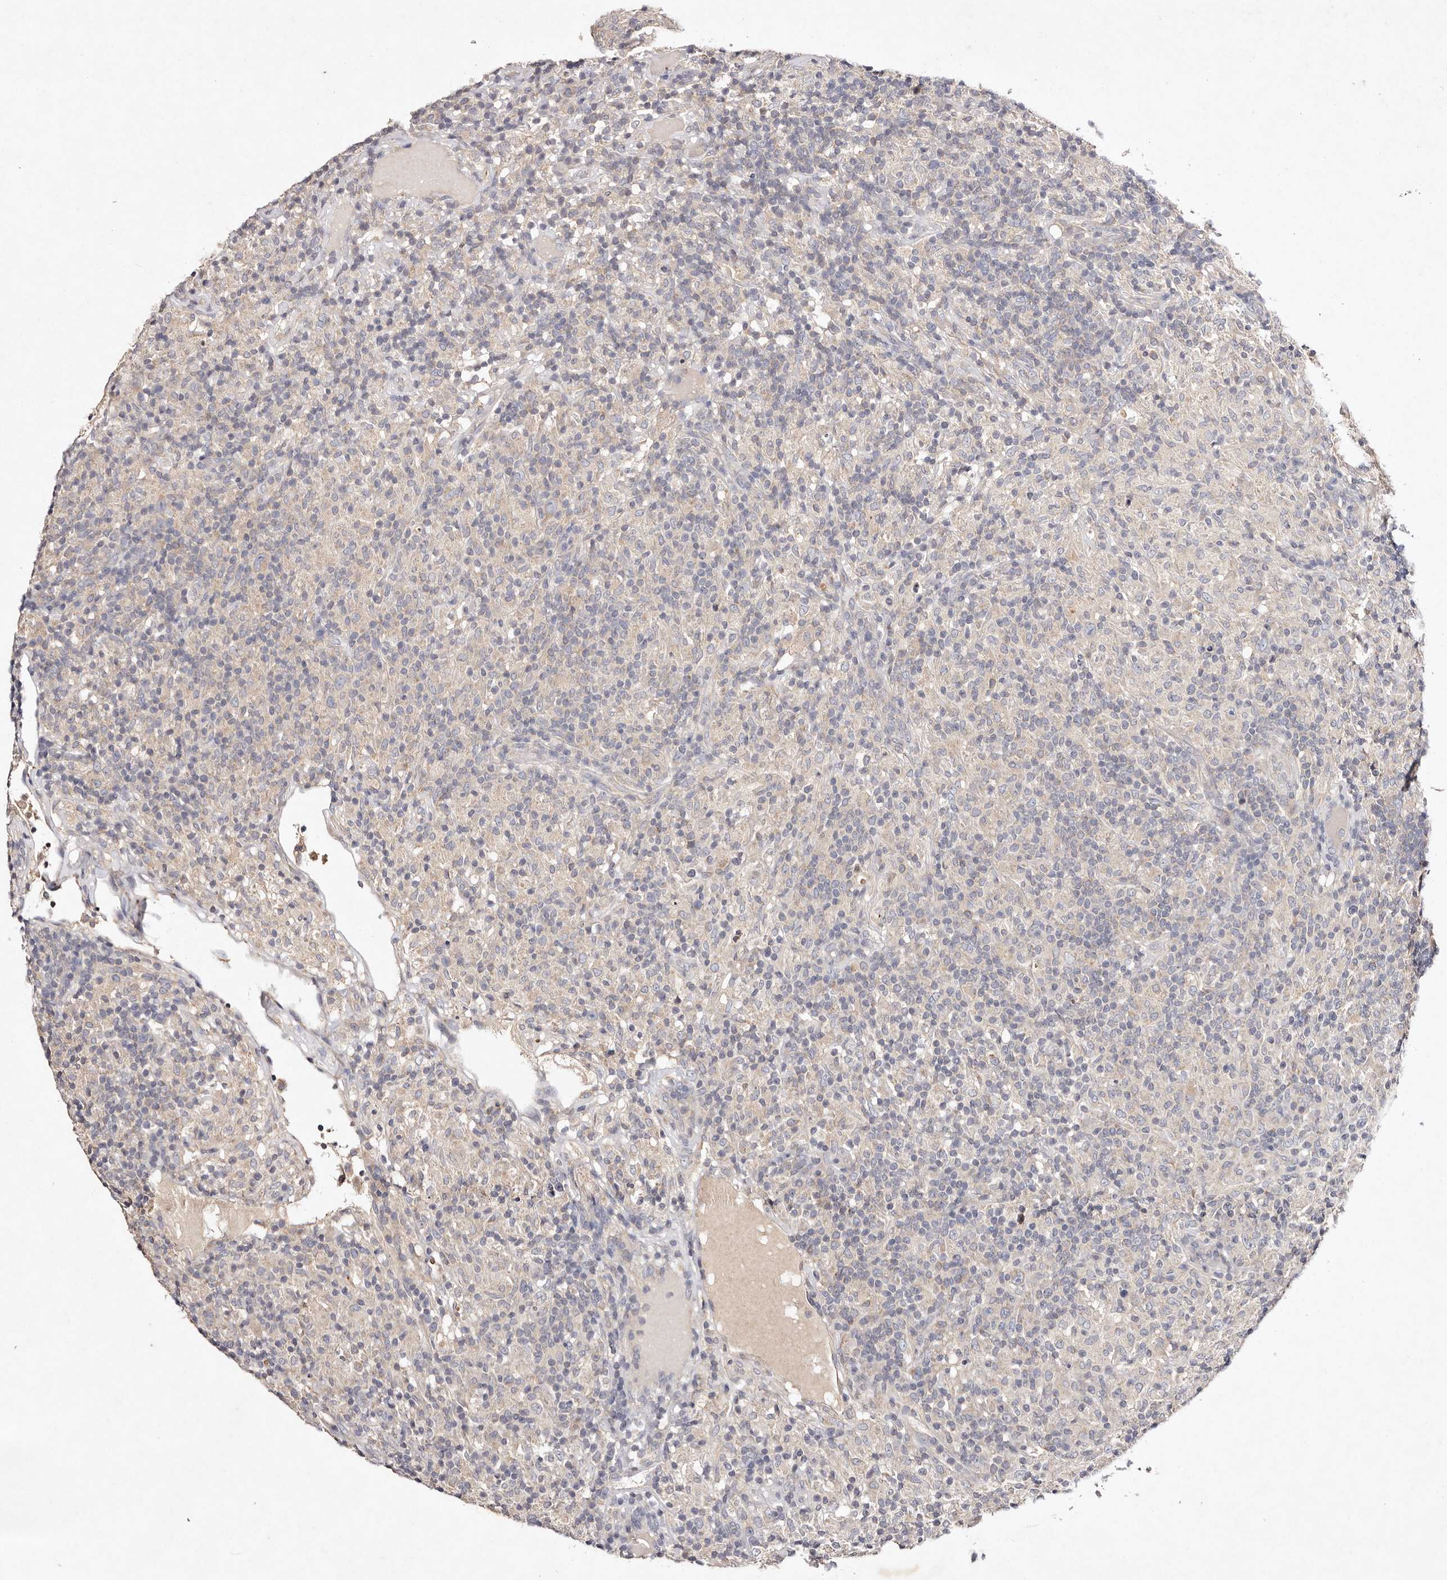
{"staining": {"intensity": "negative", "quantity": "none", "location": "none"}, "tissue": "lymphoma", "cell_type": "Tumor cells", "image_type": "cancer", "snomed": [{"axis": "morphology", "description": "Hodgkin's disease, NOS"}, {"axis": "topography", "description": "Lymph node"}], "caption": "The histopathology image demonstrates no significant expression in tumor cells of lymphoma.", "gene": "TSC2", "patient": {"sex": "male", "age": 70}}